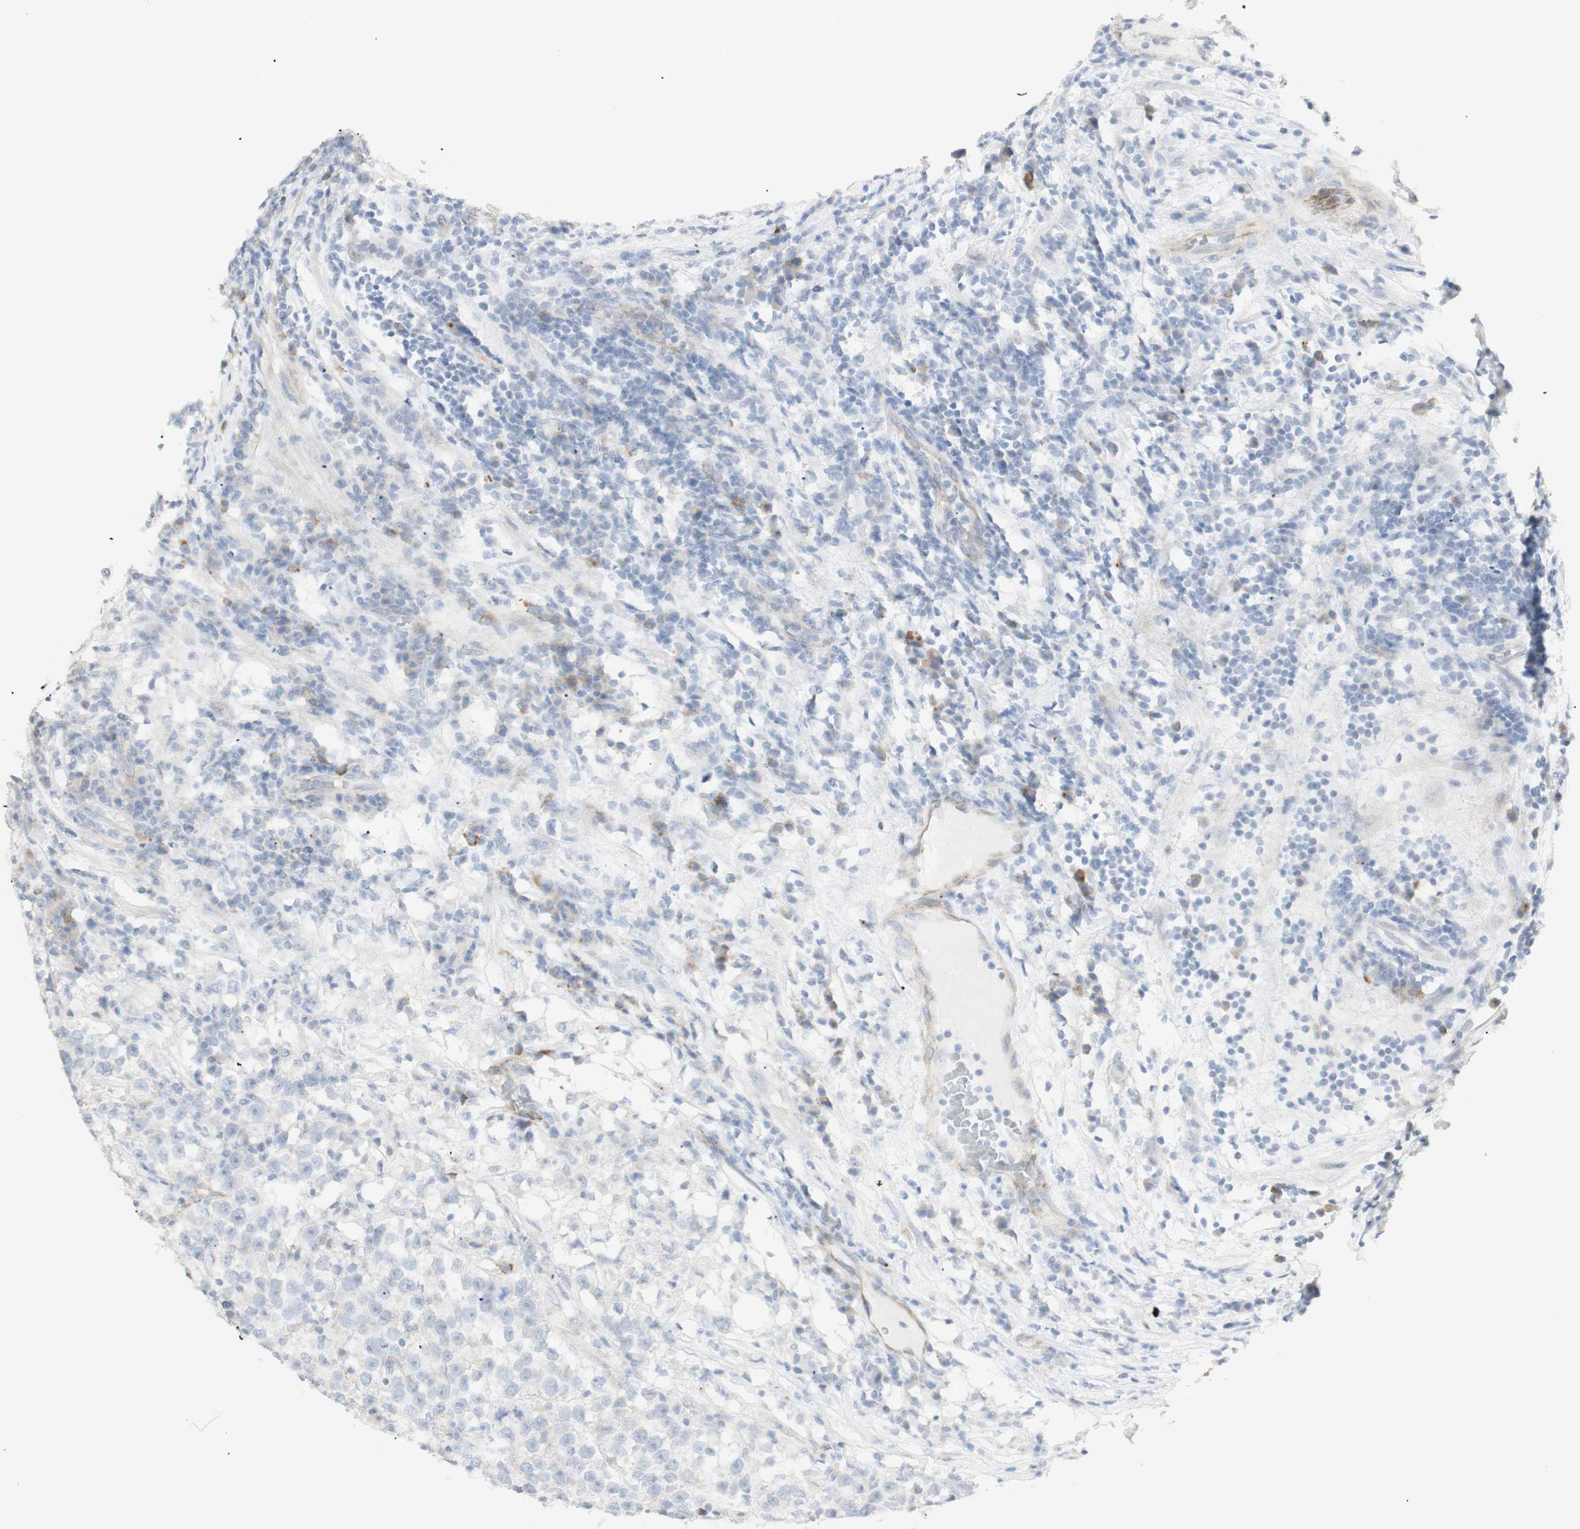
{"staining": {"intensity": "negative", "quantity": "none", "location": "none"}, "tissue": "testis cancer", "cell_type": "Tumor cells", "image_type": "cancer", "snomed": [{"axis": "morphology", "description": "Seminoma, NOS"}, {"axis": "topography", "description": "Testis"}], "caption": "Immunohistochemistry of human testis cancer (seminoma) displays no expression in tumor cells.", "gene": "NDST4", "patient": {"sex": "male", "age": 43}}